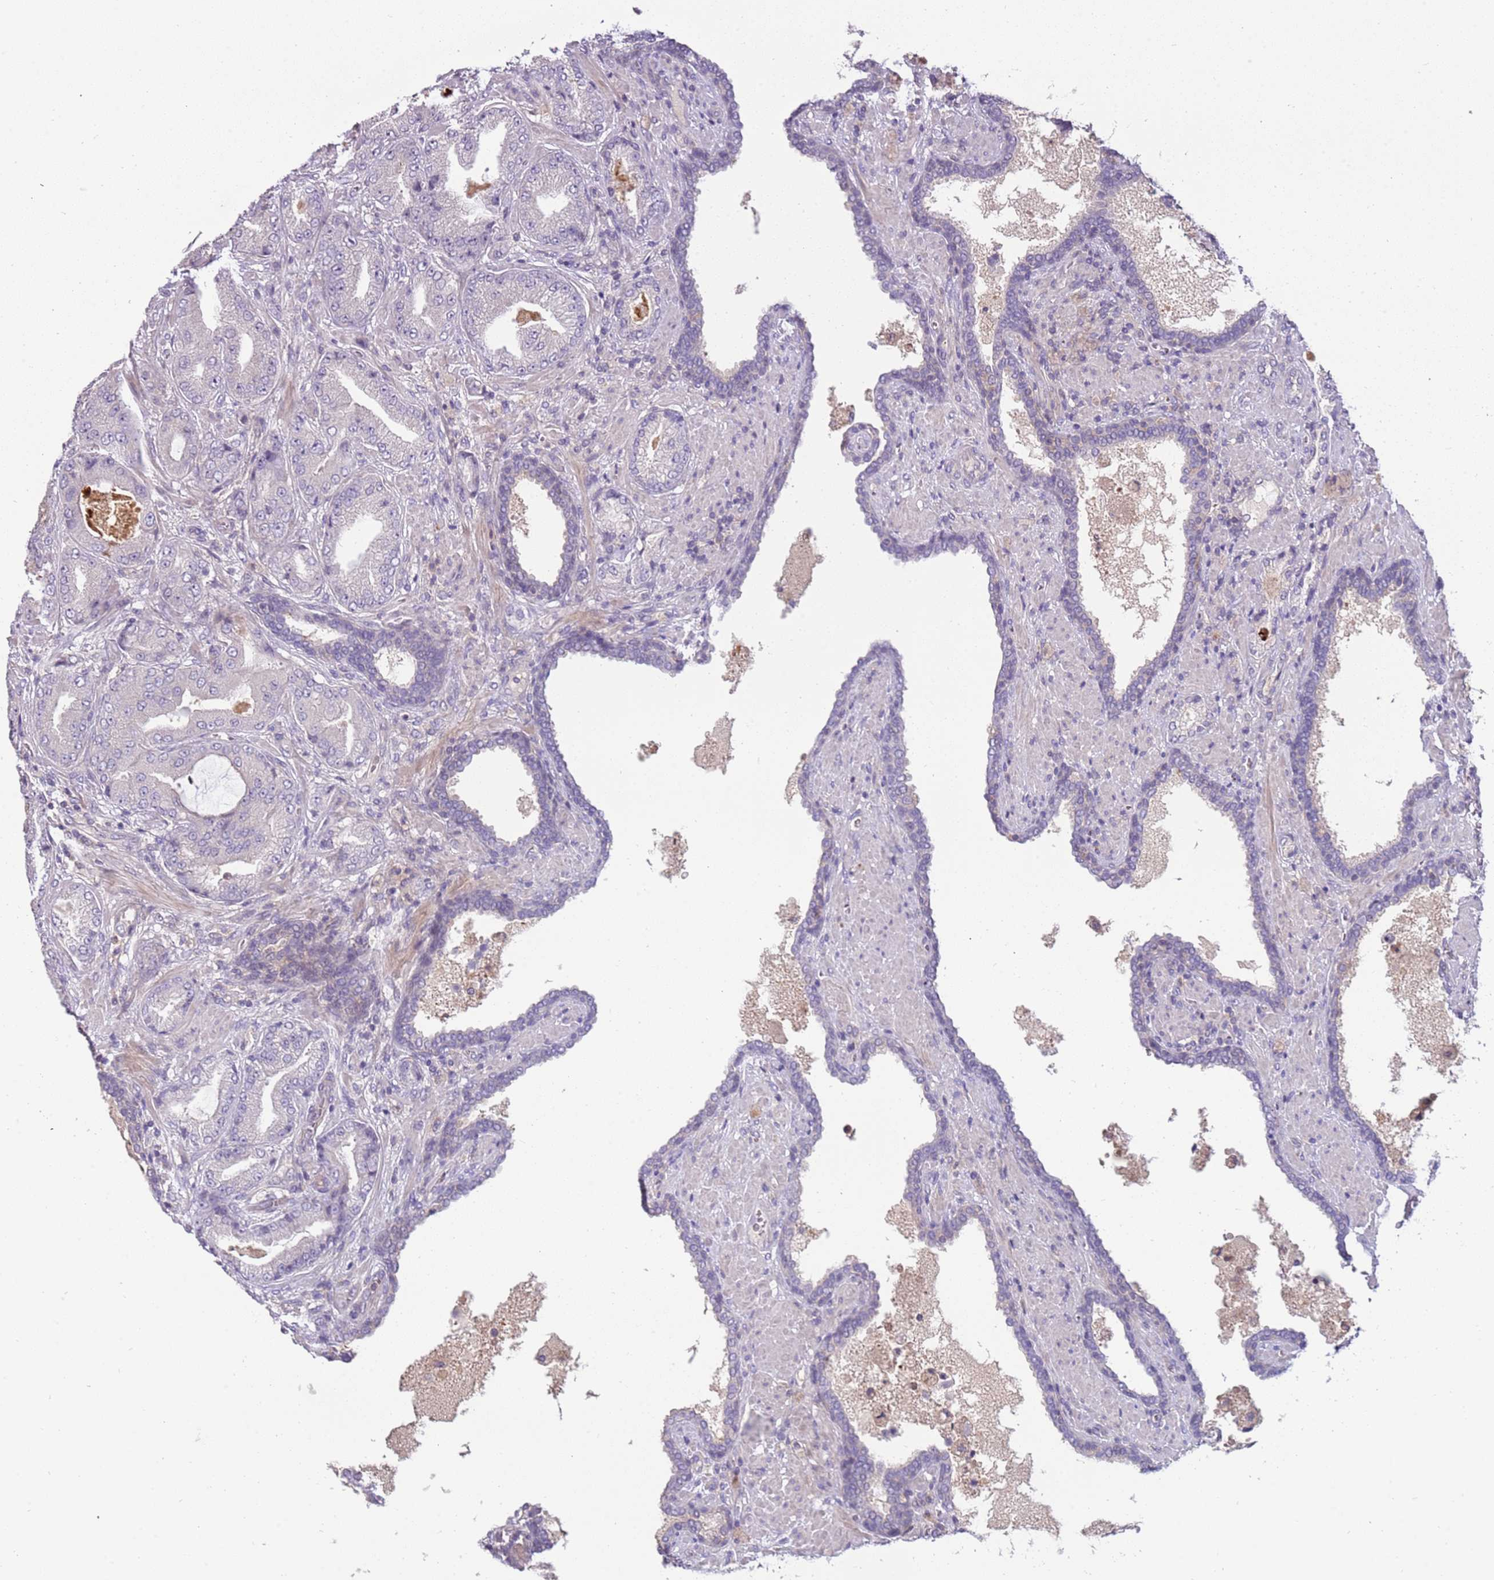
{"staining": {"intensity": "negative", "quantity": "none", "location": "none"}, "tissue": "prostate cancer", "cell_type": "Tumor cells", "image_type": "cancer", "snomed": [{"axis": "morphology", "description": "Adenocarcinoma, High grade"}, {"axis": "topography", "description": "Prostate"}], "caption": "This micrograph is of prostate cancer stained with IHC to label a protein in brown with the nuclei are counter-stained blue. There is no staining in tumor cells.", "gene": "ARHGAP5", "patient": {"sex": "male", "age": 68}}